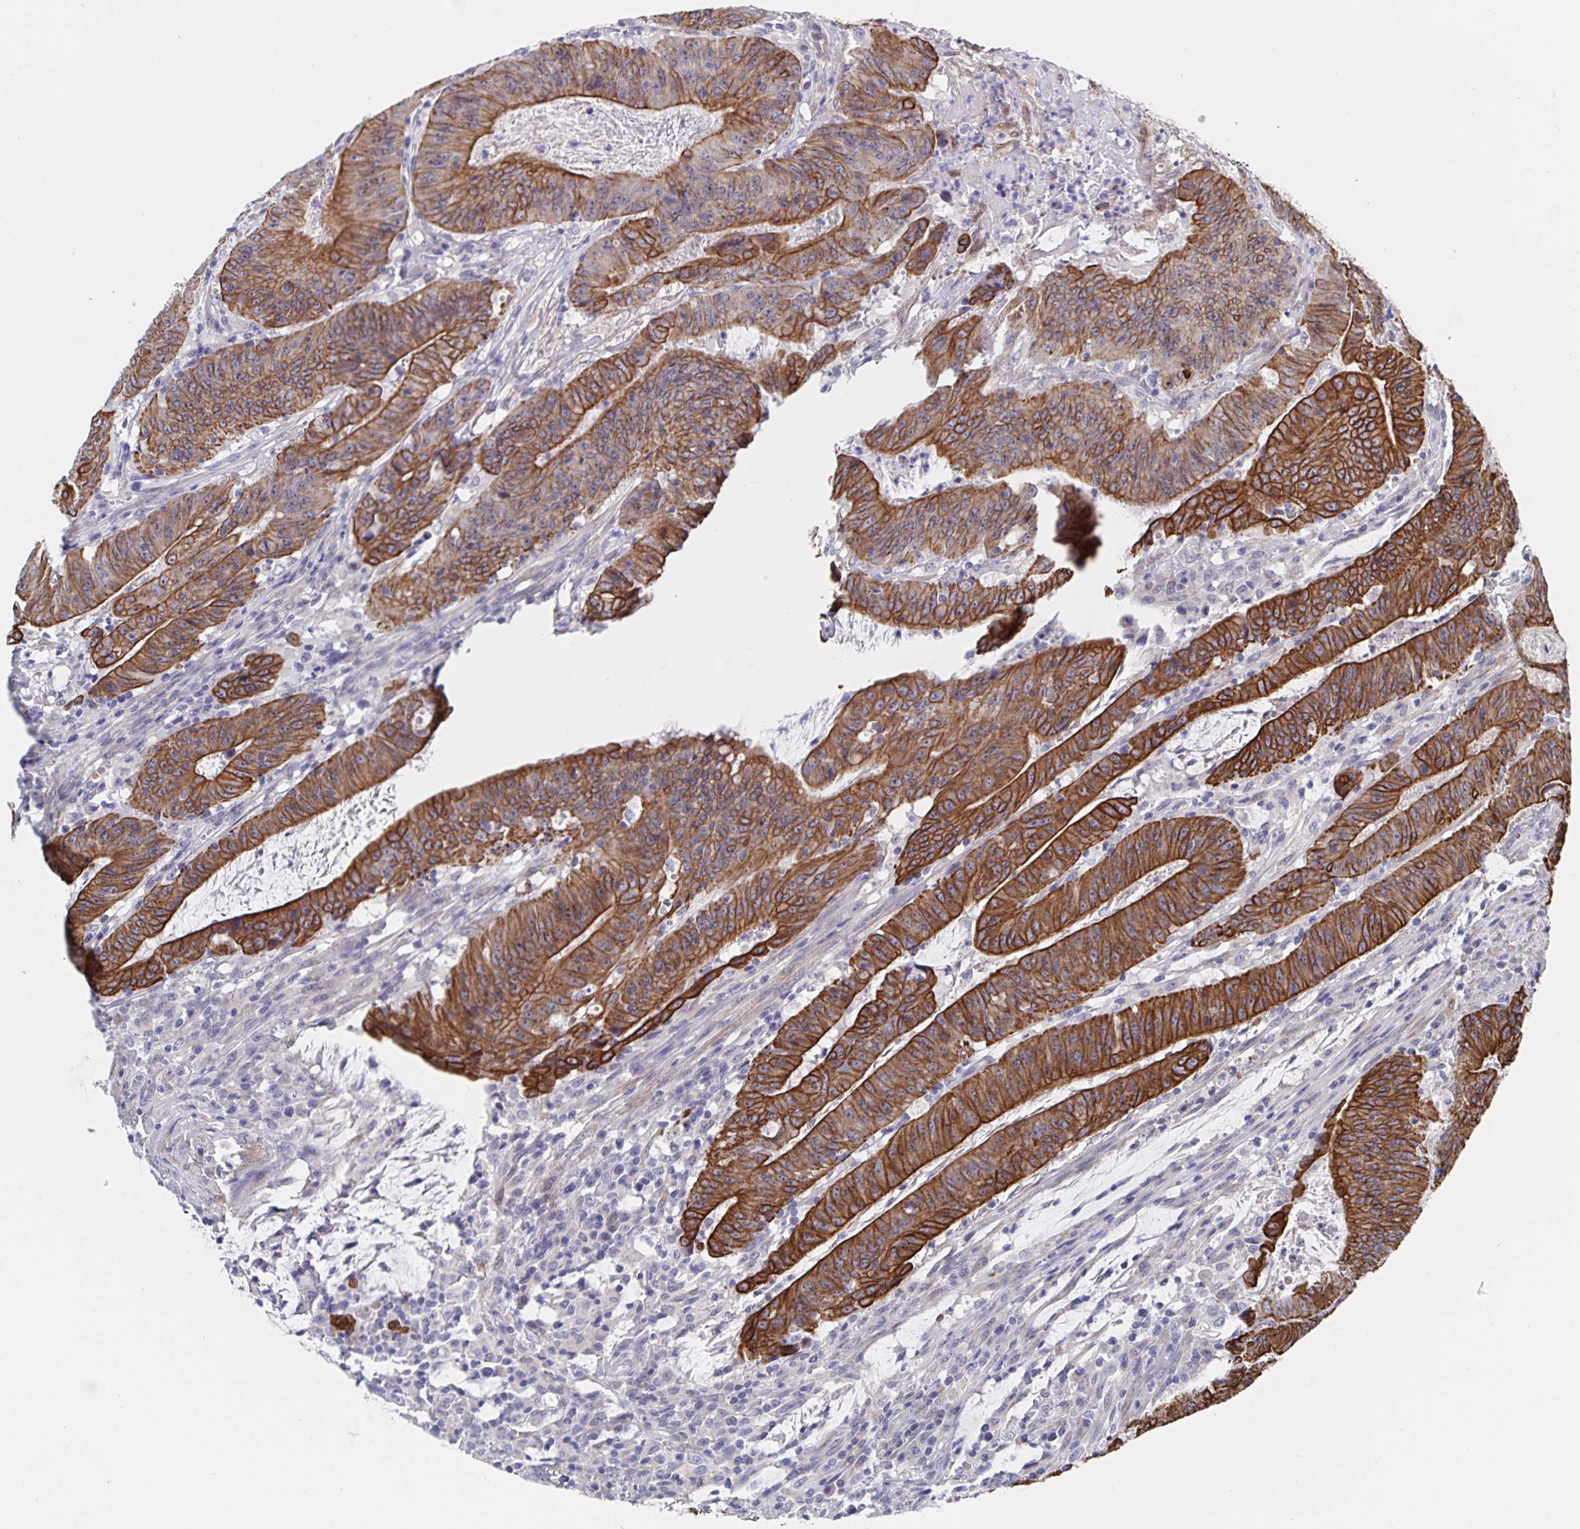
{"staining": {"intensity": "strong", "quantity": ">75%", "location": "cytoplasmic/membranous"}, "tissue": "colorectal cancer", "cell_type": "Tumor cells", "image_type": "cancer", "snomed": [{"axis": "morphology", "description": "Adenocarcinoma, NOS"}, {"axis": "topography", "description": "Colon"}], "caption": "Protein staining of adenocarcinoma (colorectal) tissue reveals strong cytoplasmic/membranous positivity in approximately >75% of tumor cells.", "gene": "ZIK1", "patient": {"sex": "male", "age": 33}}